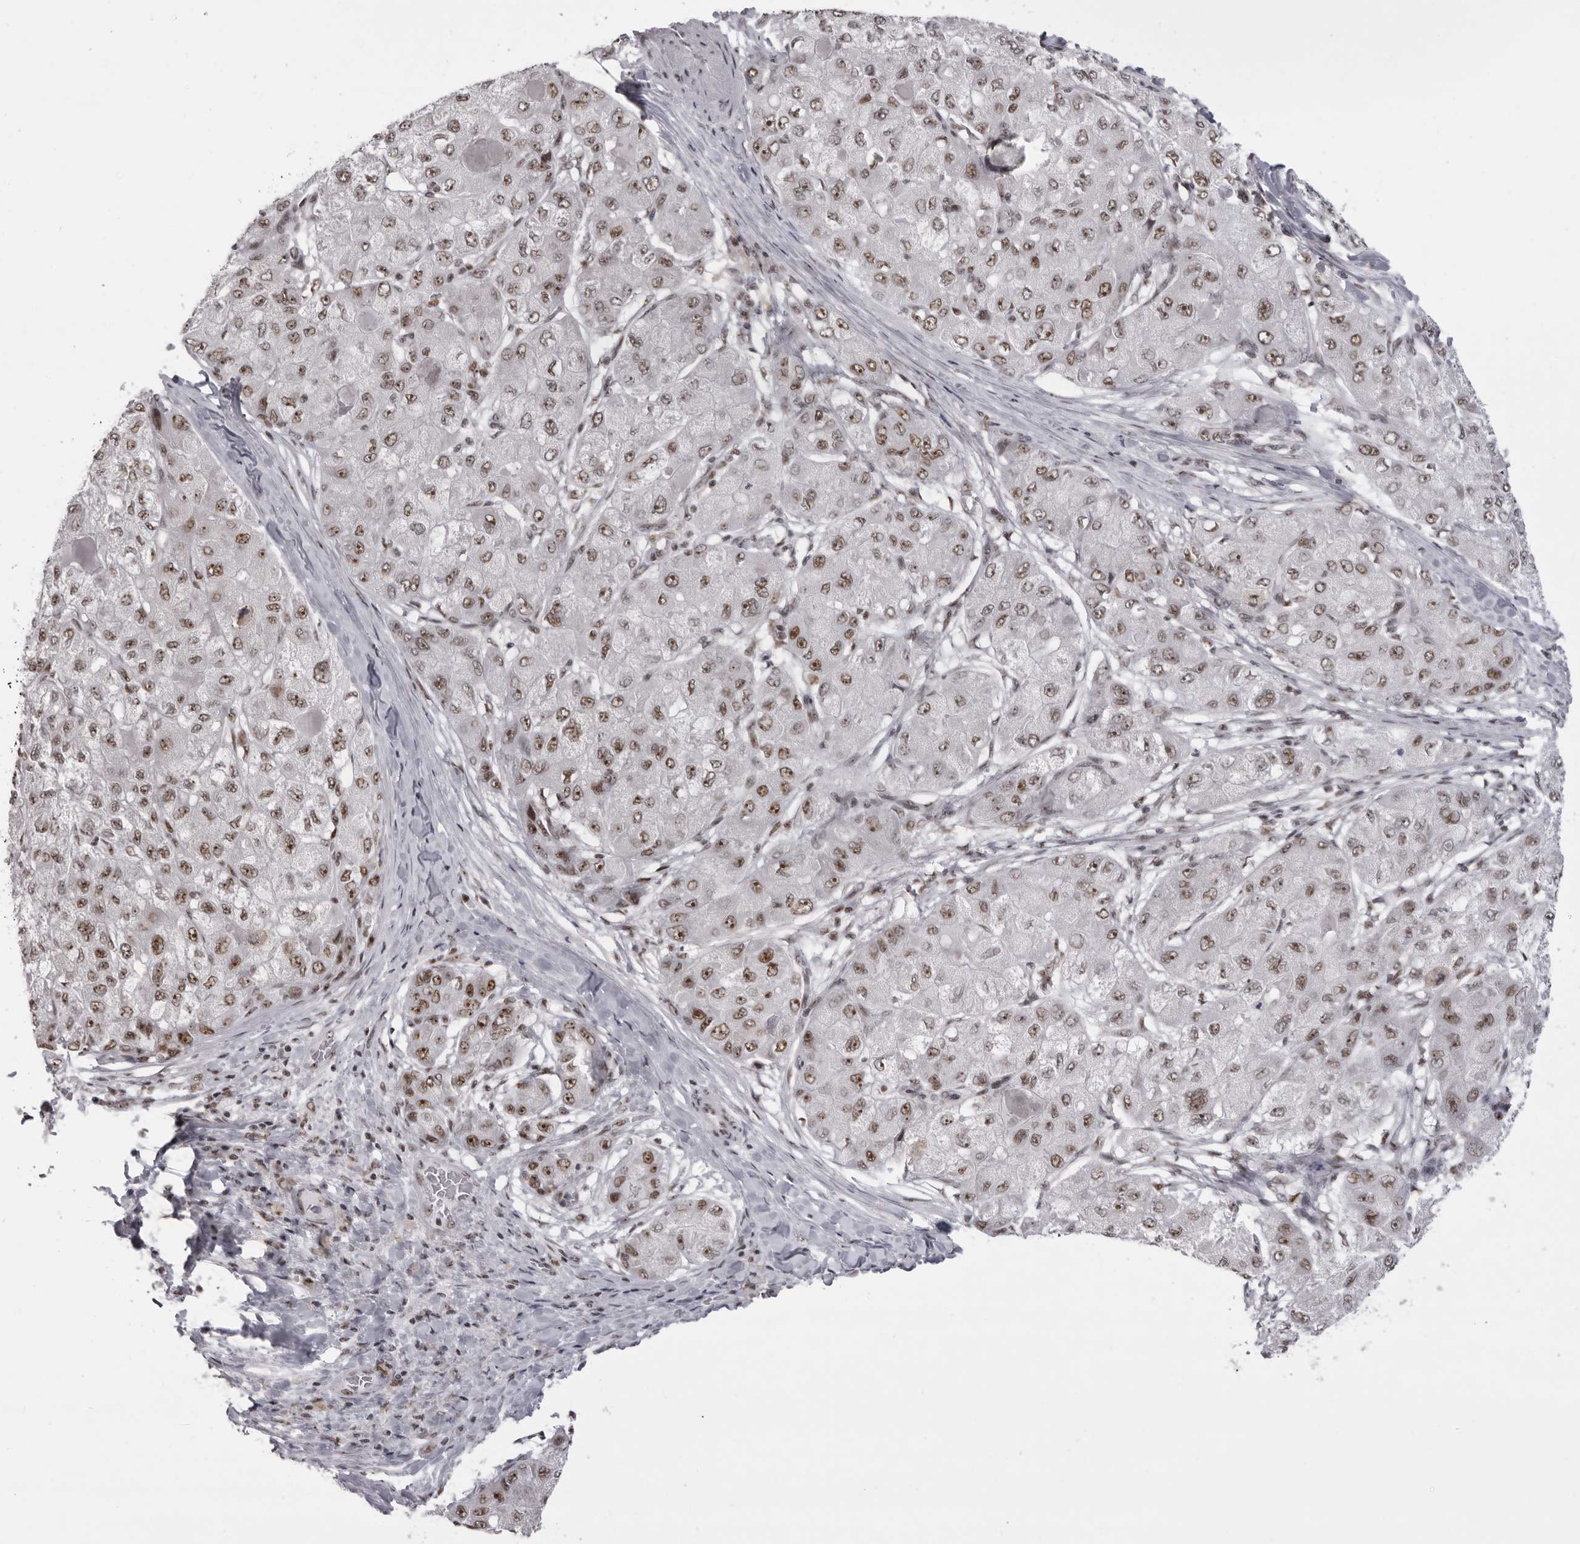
{"staining": {"intensity": "moderate", "quantity": ">75%", "location": "nuclear"}, "tissue": "liver cancer", "cell_type": "Tumor cells", "image_type": "cancer", "snomed": [{"axis": "morphology", "description": "Carcinoma, Hepatocellular, NOS"}, {"axis": "topography", "description": "Liver"}], "caption": "Liver cancer stained with IHC demonstrates moderate nuclear expression in about >75% of tumor cells. (Stains: DAB in brown, nuclei in blue, Microscopy: brightfield microscopy at high magnification).", "gene": "DHX9", "patient": {"sex": "male", "age": 80}}